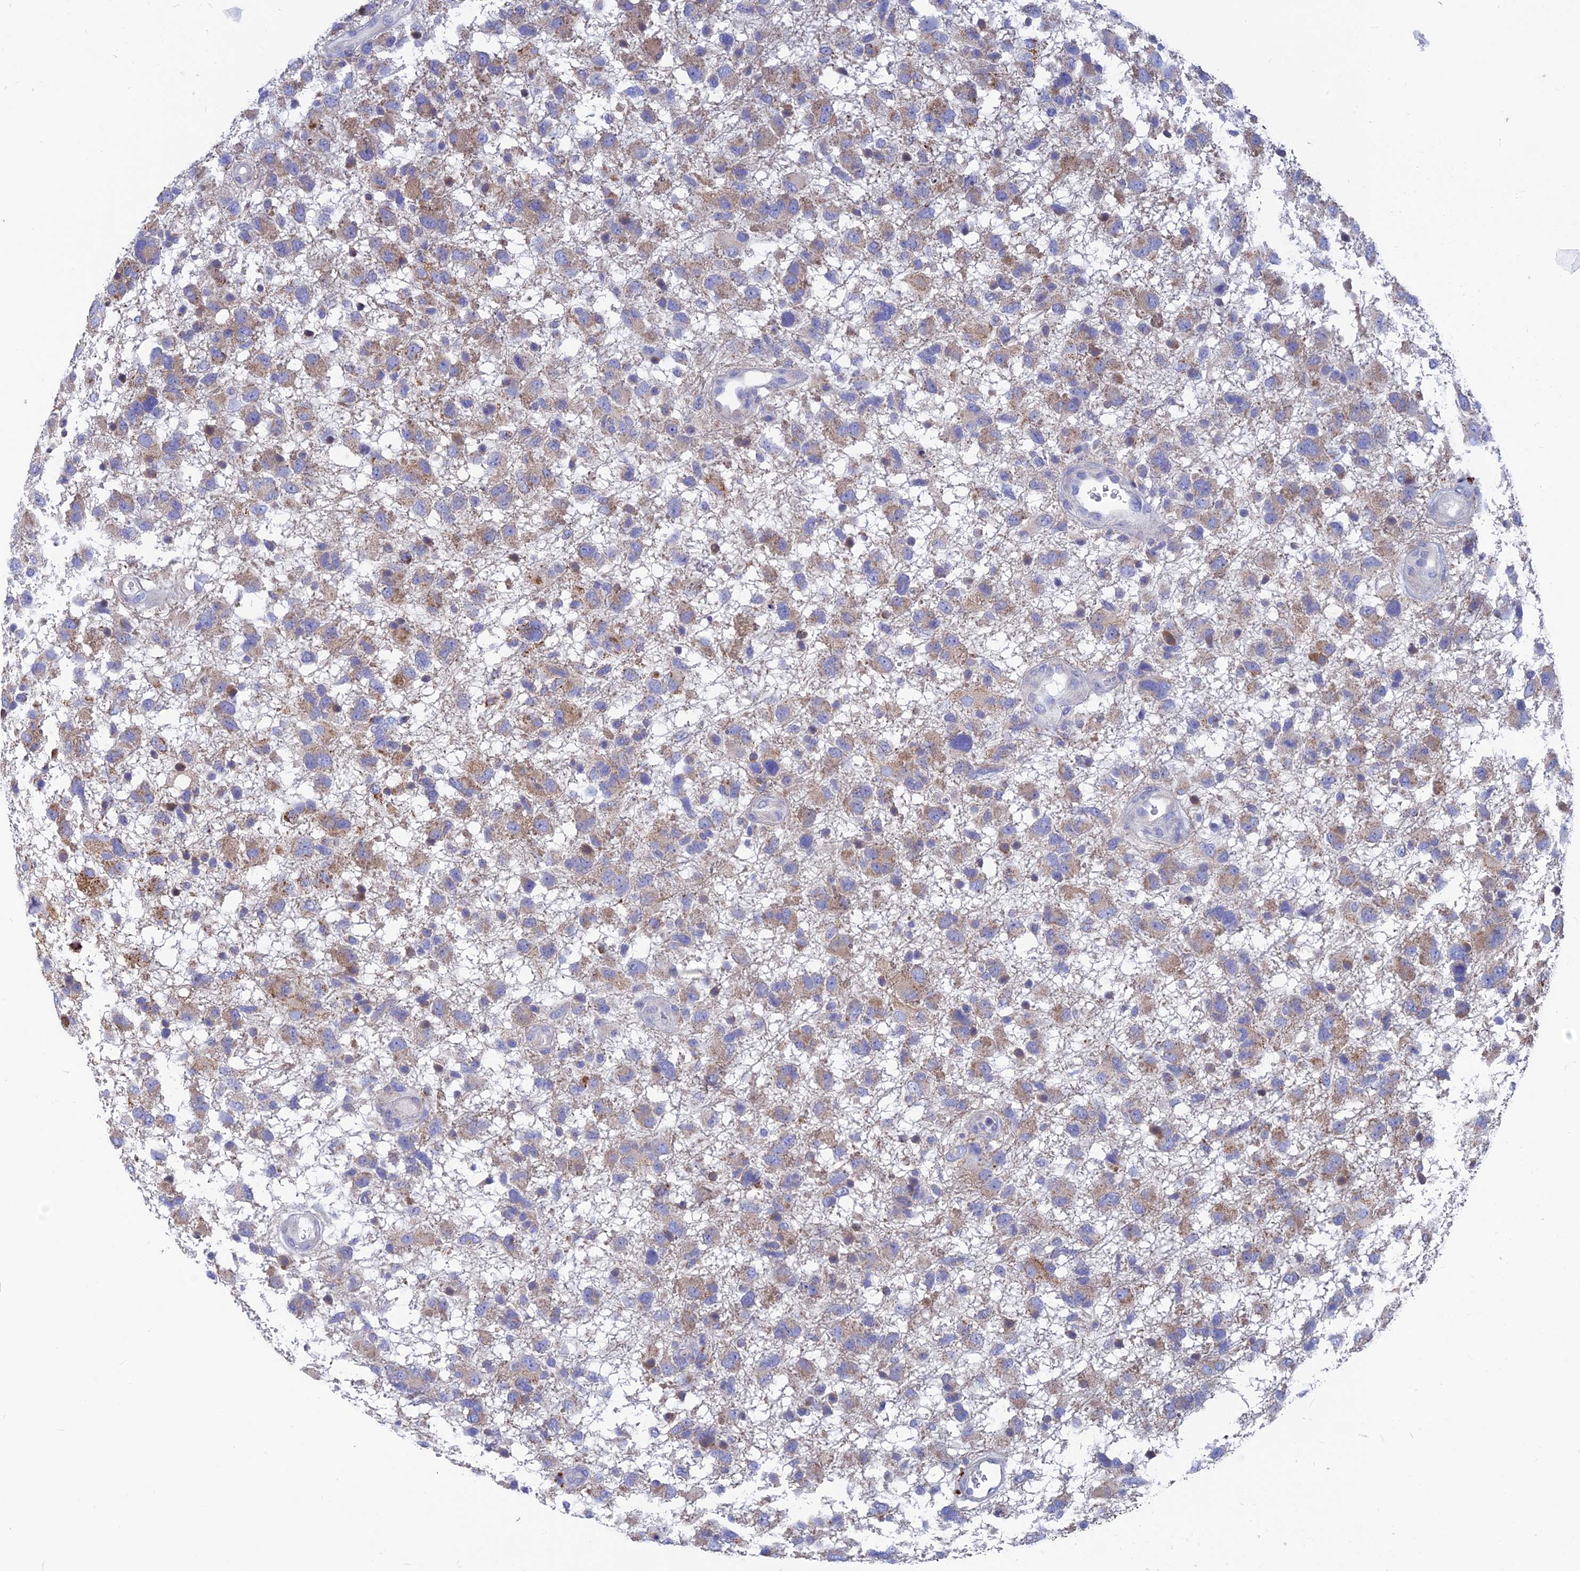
{"staining": {"intensity": "moderate", "quantity": "25%-75%", "location": "cytoplasmic/membranous"}, "tissue": "glioma", "cell_type": "Tumor cells", "image_type": "cancer", "snomed": [{"axis": "morphology", "description": "Glioma, malignant, High grade"}, {"axis": "topography", "description": "Brain"}], "caption": "A photomicrograph showing moderate cytoplasmic/membranous staining in about 25%-75% of tumor cells in glioma, as visualized by brown immunohistochemical staining.", "gene": "AK4", "patient": {"sex": "male", "age": 61}}